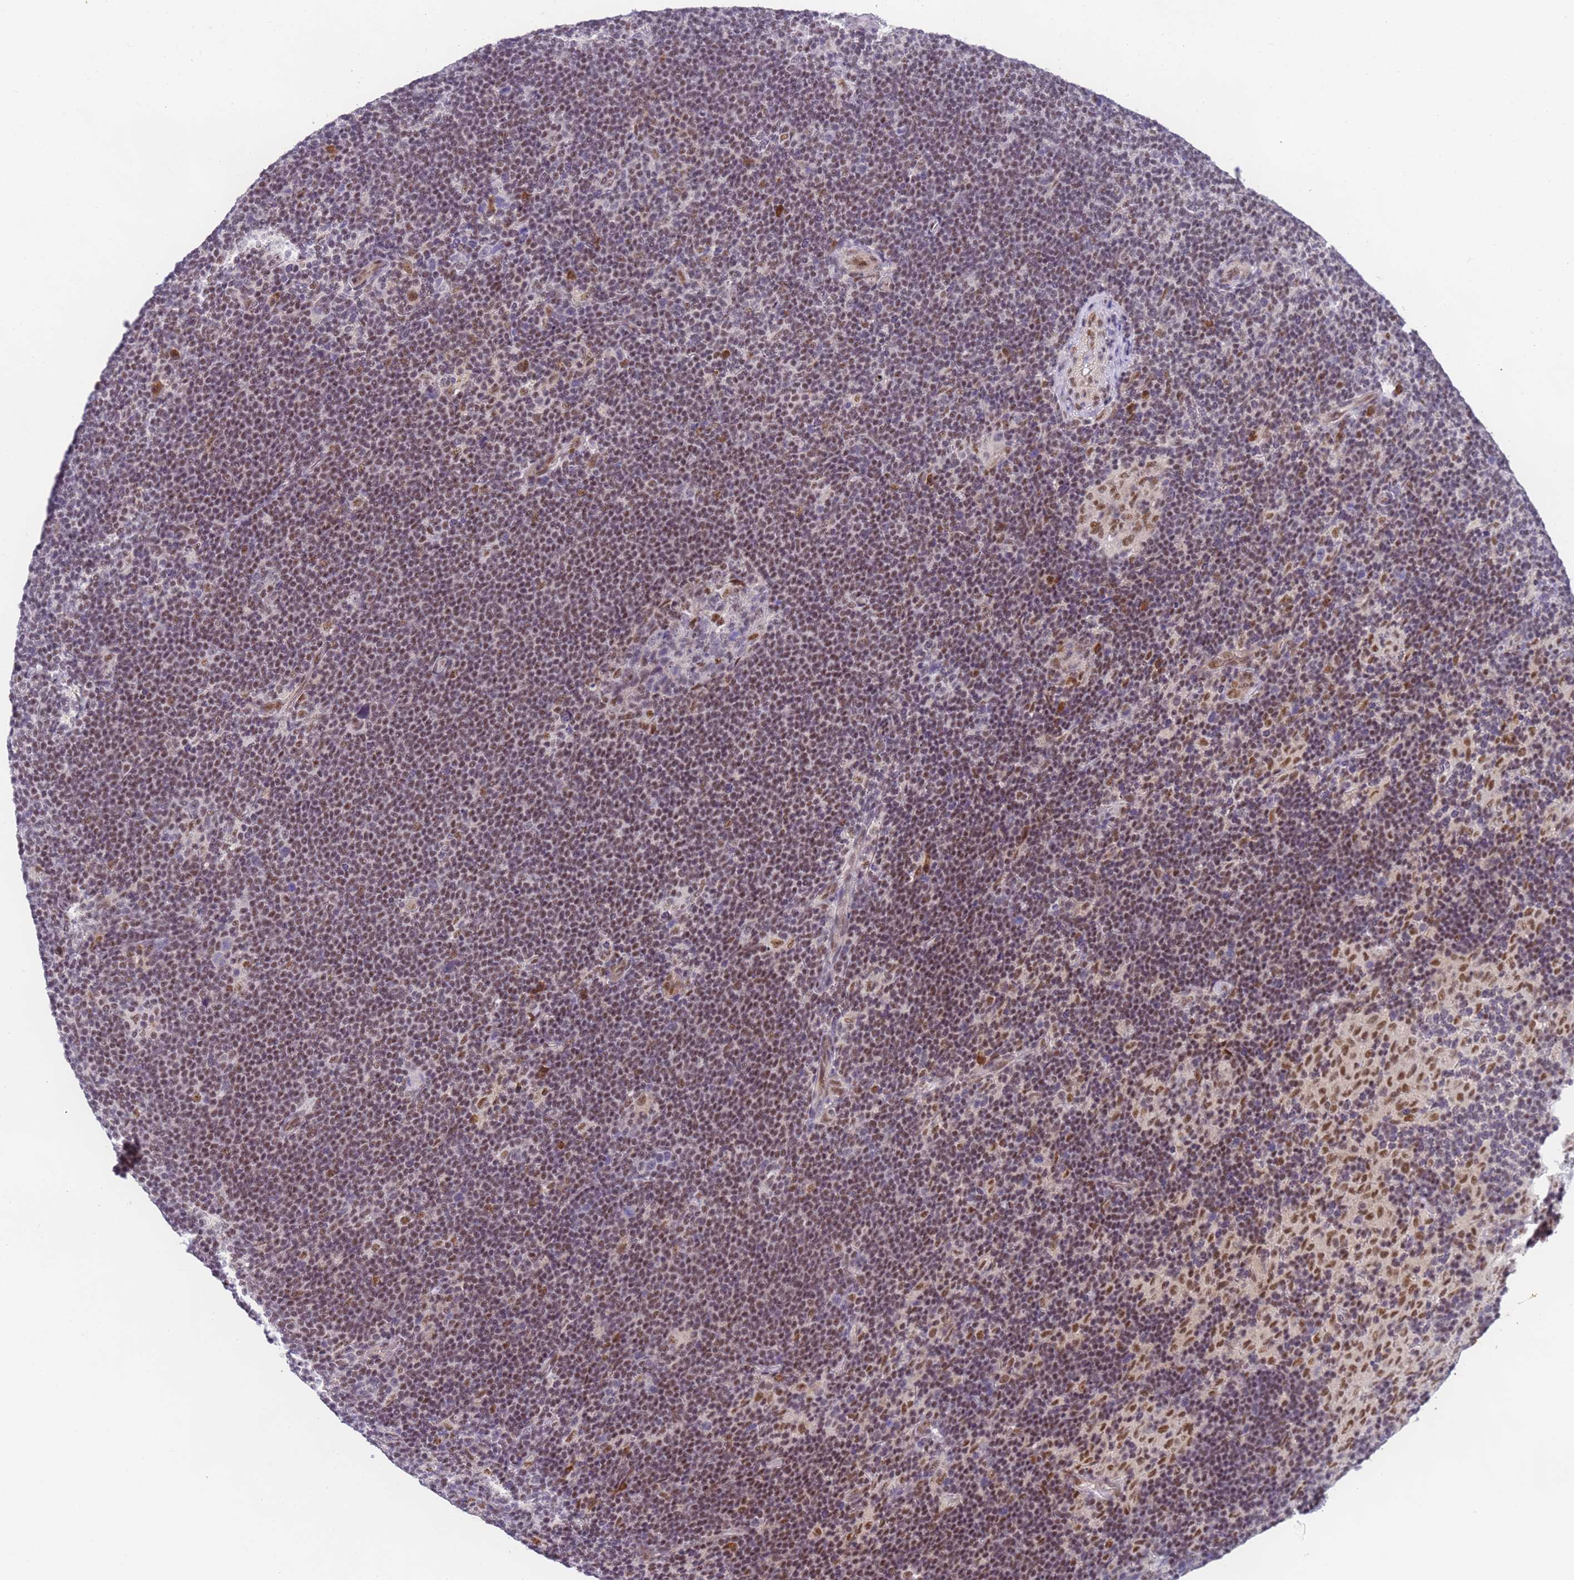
{"staining": {"intensity": "moderate", "quantity": ">75%", "location": "nuclear"}, "tissue": "lymphoma", "cell_type": "Tumor cells", "image_type": "cancer", "snomed": [{"axis": "morphology", "description": "Hodgkin's disease, NOS"}, {"axis": "topography", "description": "Lymph node"}], "caption": "High-magnification brightfield microscopy of Hodgkin's disease stained with DAB (brown) and counterstained with hematoxylin (blue). tumor cells exhibit moderate nuclear positivity is identified in approximately>75% of cells. (IHC, brightfield microscopy, high magnification).", "gene": "FNBP4", "patient": {"sex": "female", "age": 57}}